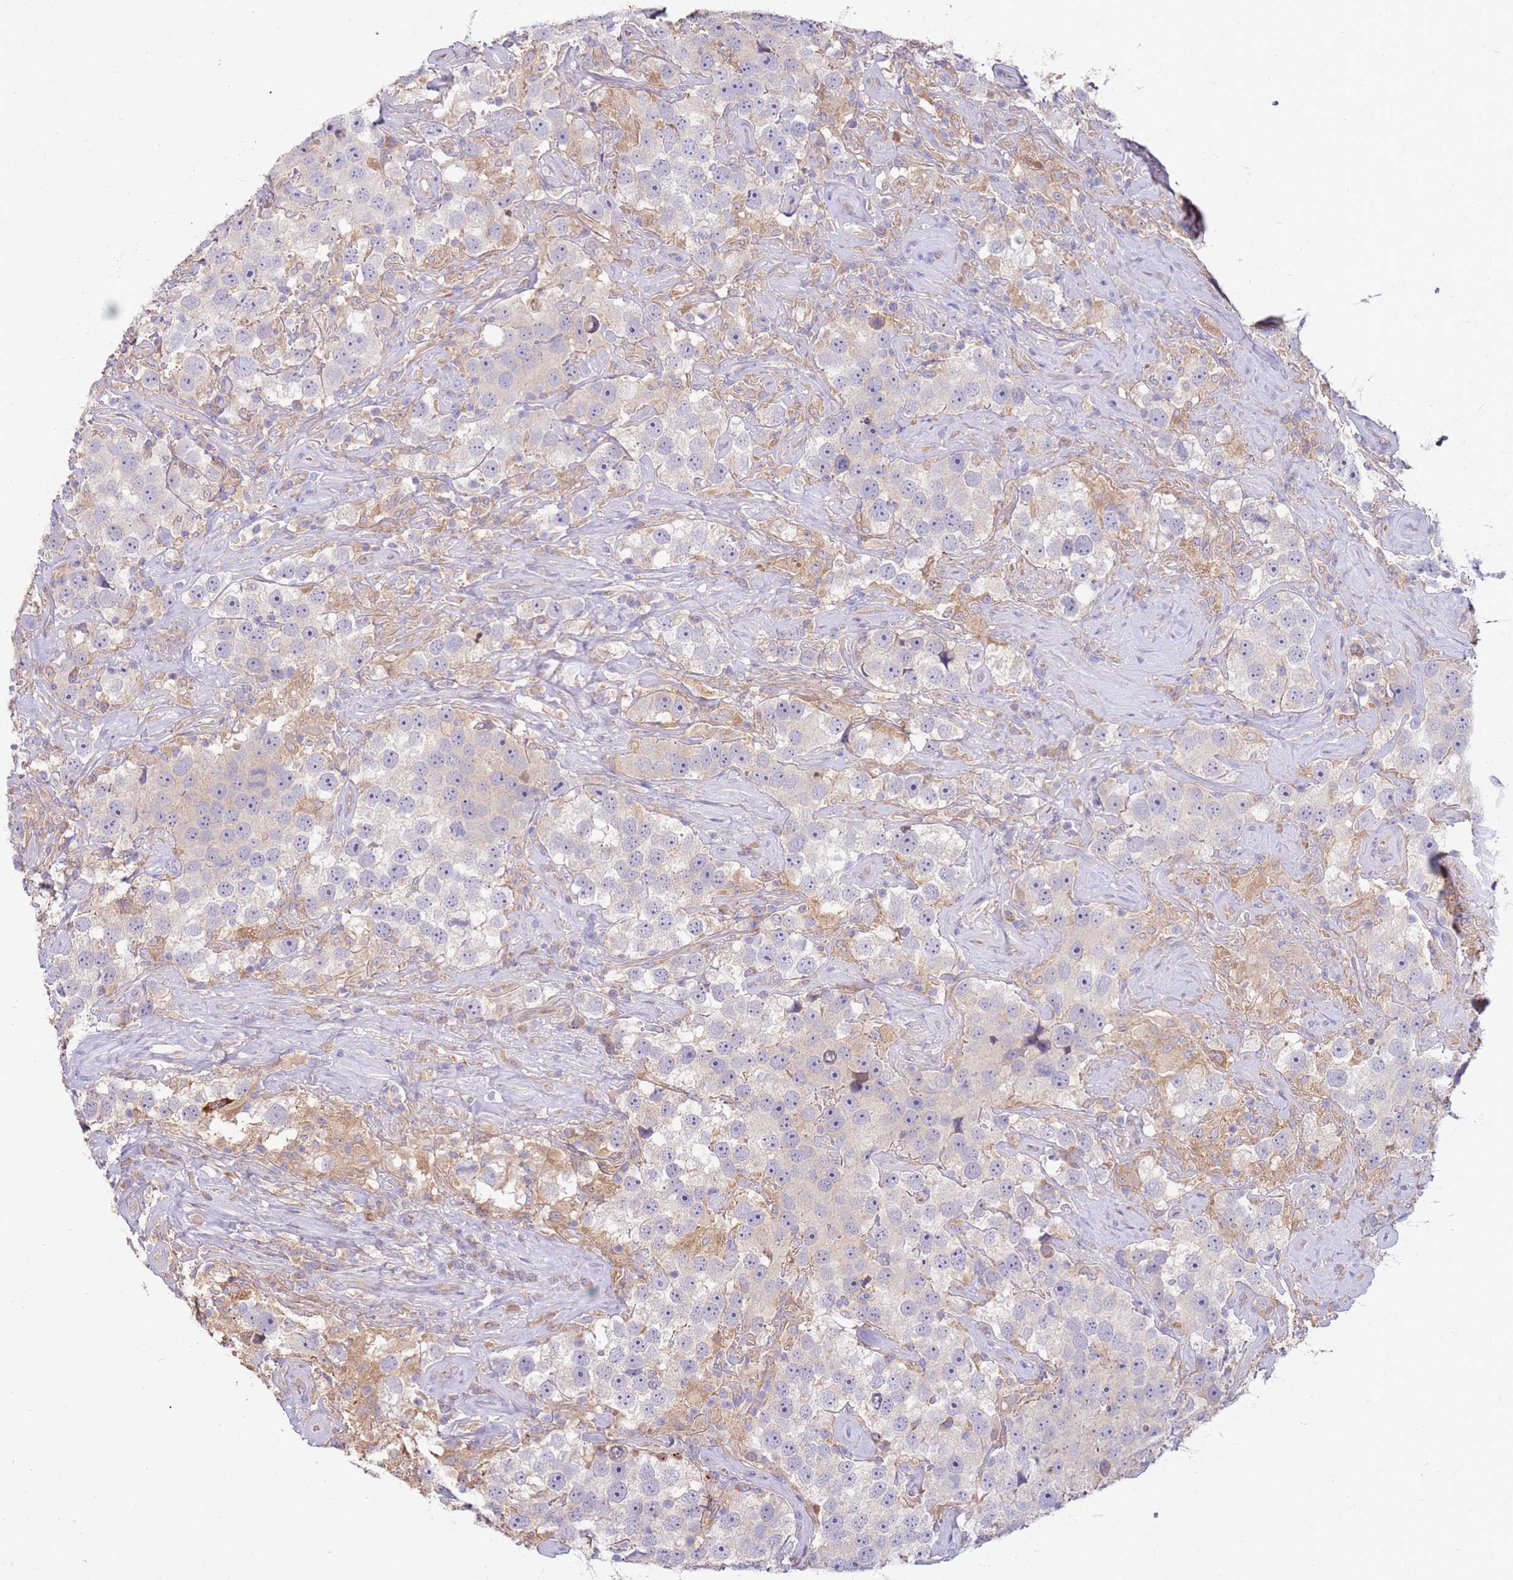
{"staining": {"intensity": "negative", "quantity": "none", "location": "none"}, "tissue": "testis cancer", "cell_type": "Tumor cells", "image_type": "cancer", "snomed": [{"axis": "morphology", "description": "Seminoma, NOS"}, {"axis": "topography", "description": "Testis"}], "caption": "Testis seminoma was stained to show a protein in brown. There is no significant expression in tumor cells.", "gene": "SLC44A4", "patient": {"sex": "male", "age": 49}}